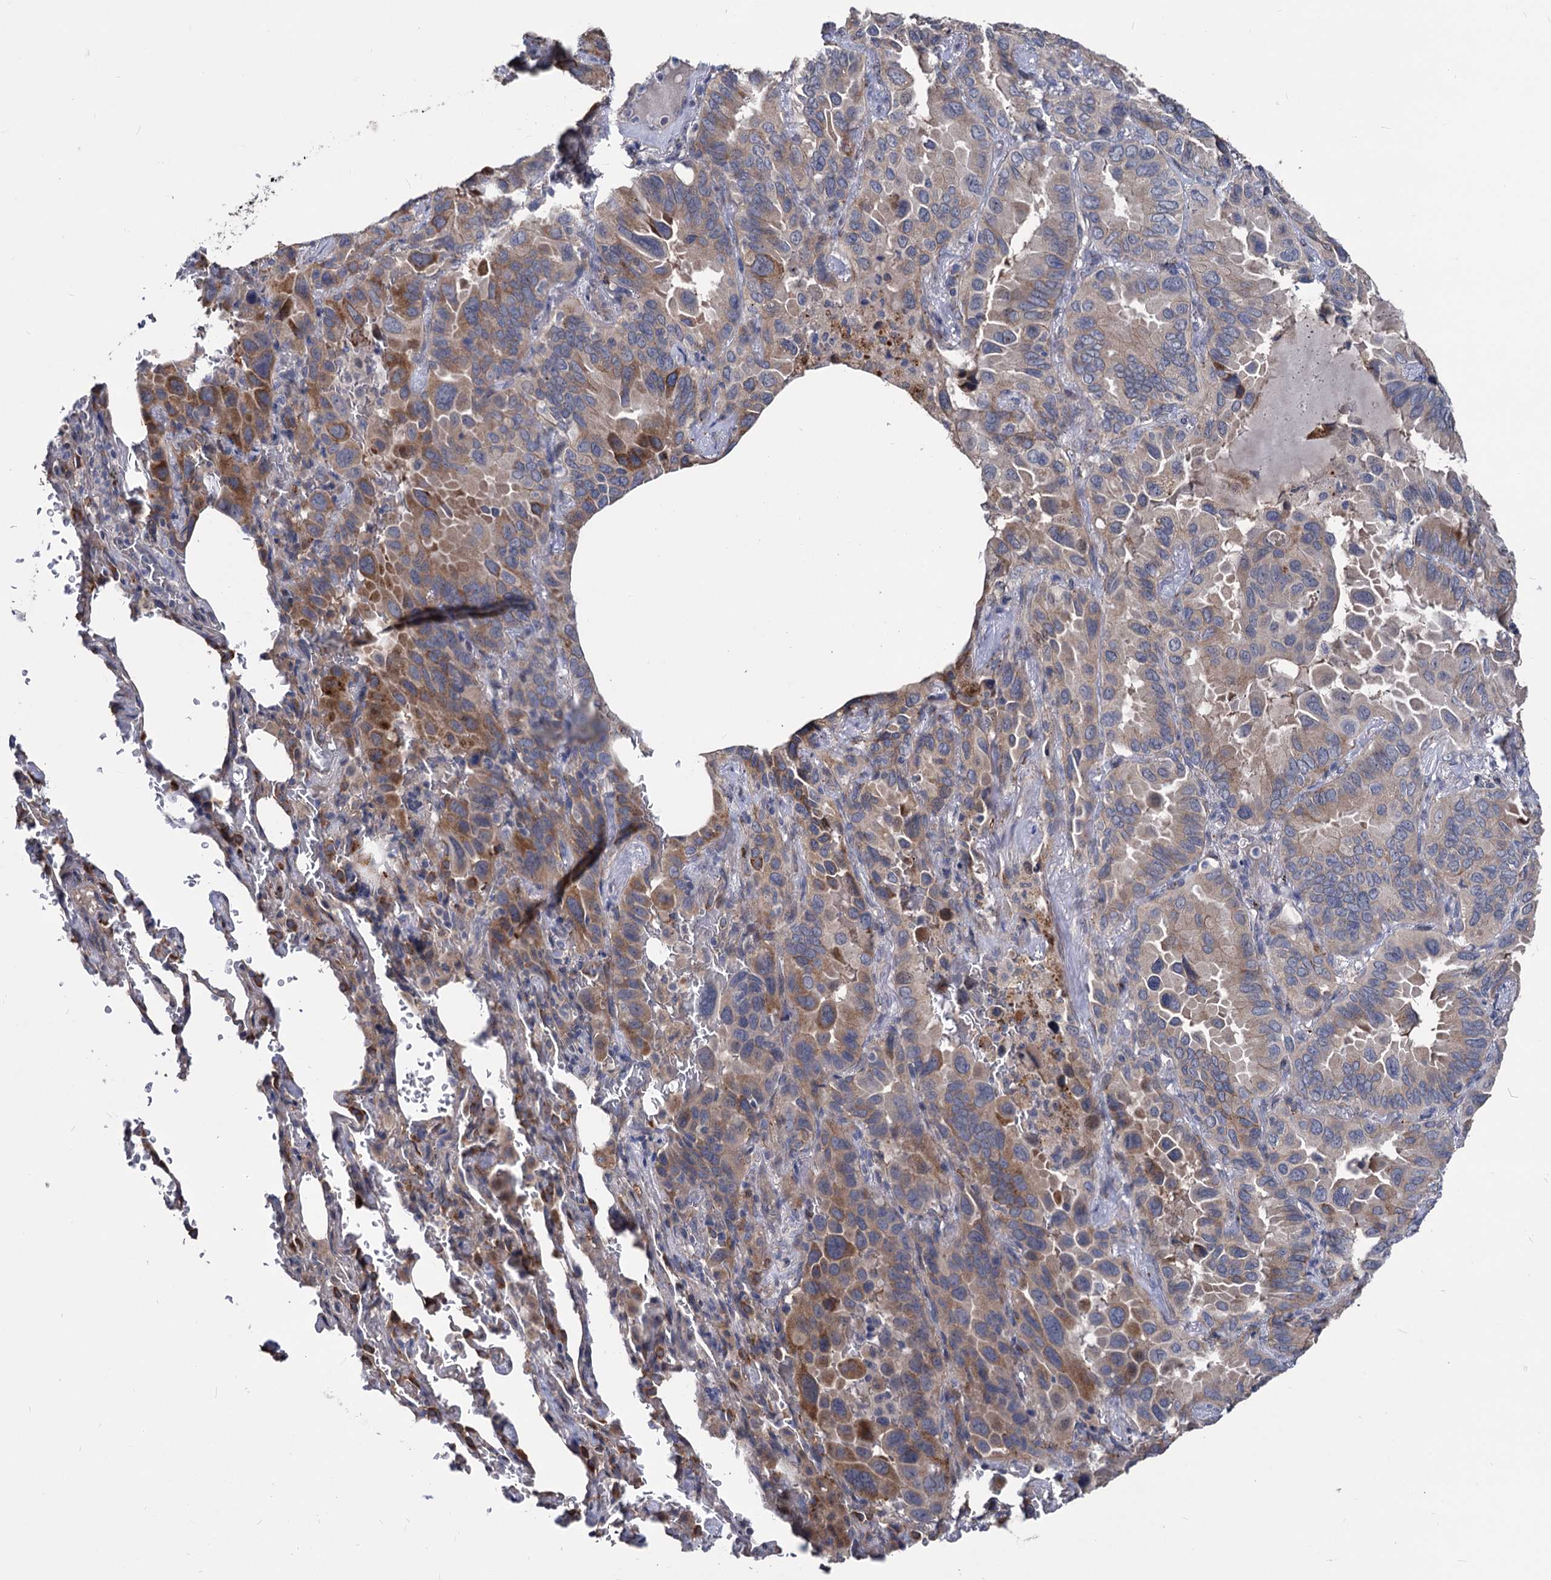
{"staining": {"intensity": "moderate", "quantity": "25%-75%", "location": "cytoplasmic/membranous"}, "tissue": "lung cancer", "cell_type": "Tumor cells", "image_type": "cancer", "snomed": [{"axis": "morphology", "description": "Adenocarcinoma, NOS"}, {"axis": "topography", "description": "Lung"}], "caption": "The image shows a brown stain indicating the presence of a protein in the cytoplasmic/membranous of tumor cells in lung adenocarcinoma.", "gene": "SMAGP", "patient": {"sex": "male", "age": 64}}